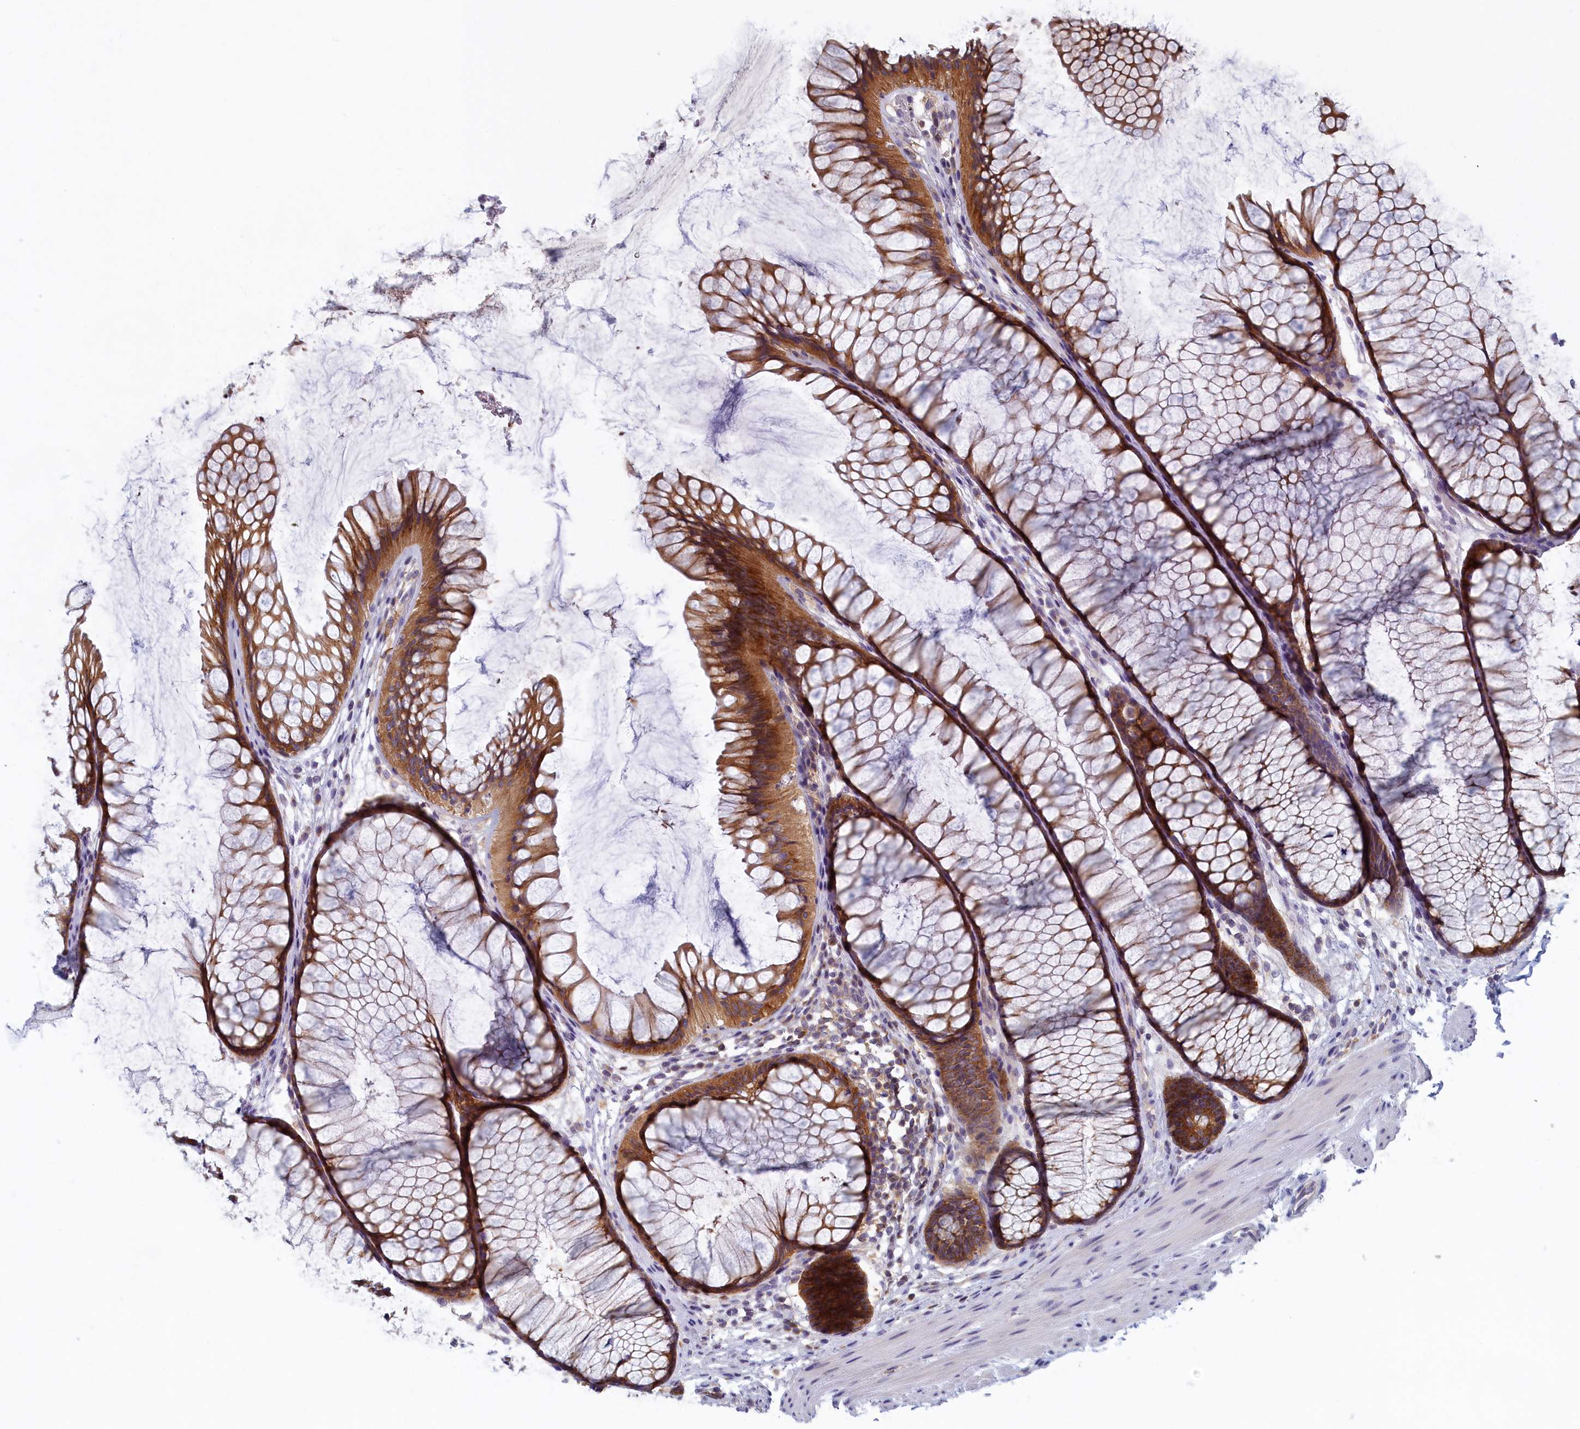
{"staining": {"intensity": "negative", "quantity": "none", "location": "none"}, "tissue": "colon", "cell_type": "Endothelial cells", "image_type": "normal", "snomed": [{"axis": "morphology", "description": "Normal tissue, NOS"}, {"axis": "topography", "description": "Colon"}], "caption": "High magnification brightfield microscopy of normal colon stained with DAB (brown) and counterstained with hematoxylin (blue): endothelial cells show no significant staining. (DAB immunohistochemistry visualized using brightfield microscopy, high magnification).", "gene": "NOL10", "patient": {"sex": "female", "age": 82}}